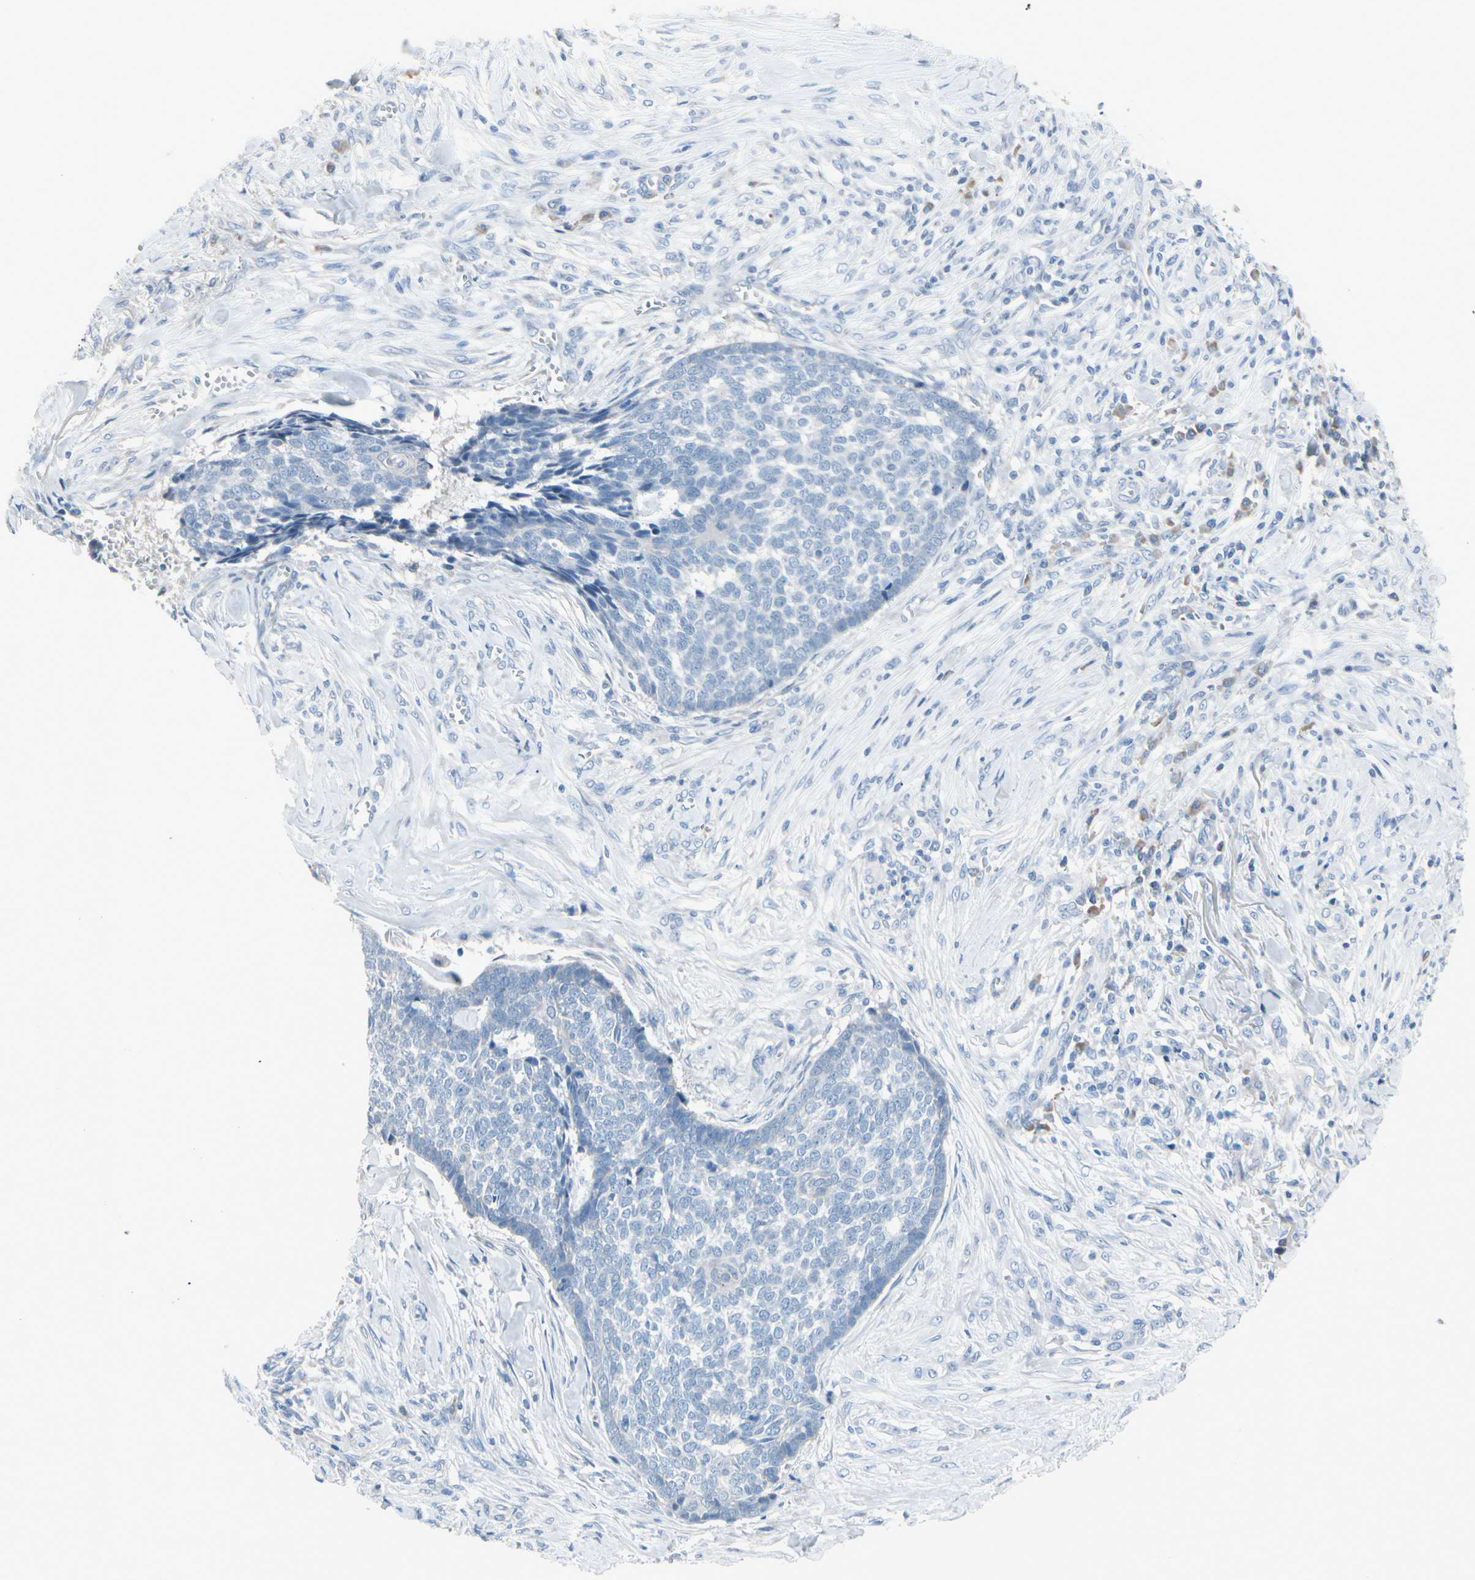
{"staining": {"intensity": "negative", "quantity": "none", "location": "none"}, "tissue": "skin cancer", "cell_type": "Tumor cells", "image_type": "cancer", "snomed": [{"axis": "morphology", "description": "Basal cell carcinoma"}, {"axis": "topography", "description": "Skin"}], "caption": "There is no significant positivity in tumor cells of skin cancer (basal cell carcinoma). (Stains: DAB (3,3'-diaminobenzidine) IHC with hematoxylin counter stain, Microscopy: brightfield microscopy at high magnification).", "gene": "PGR", "patient": {"sex": "male", "age": 84}}